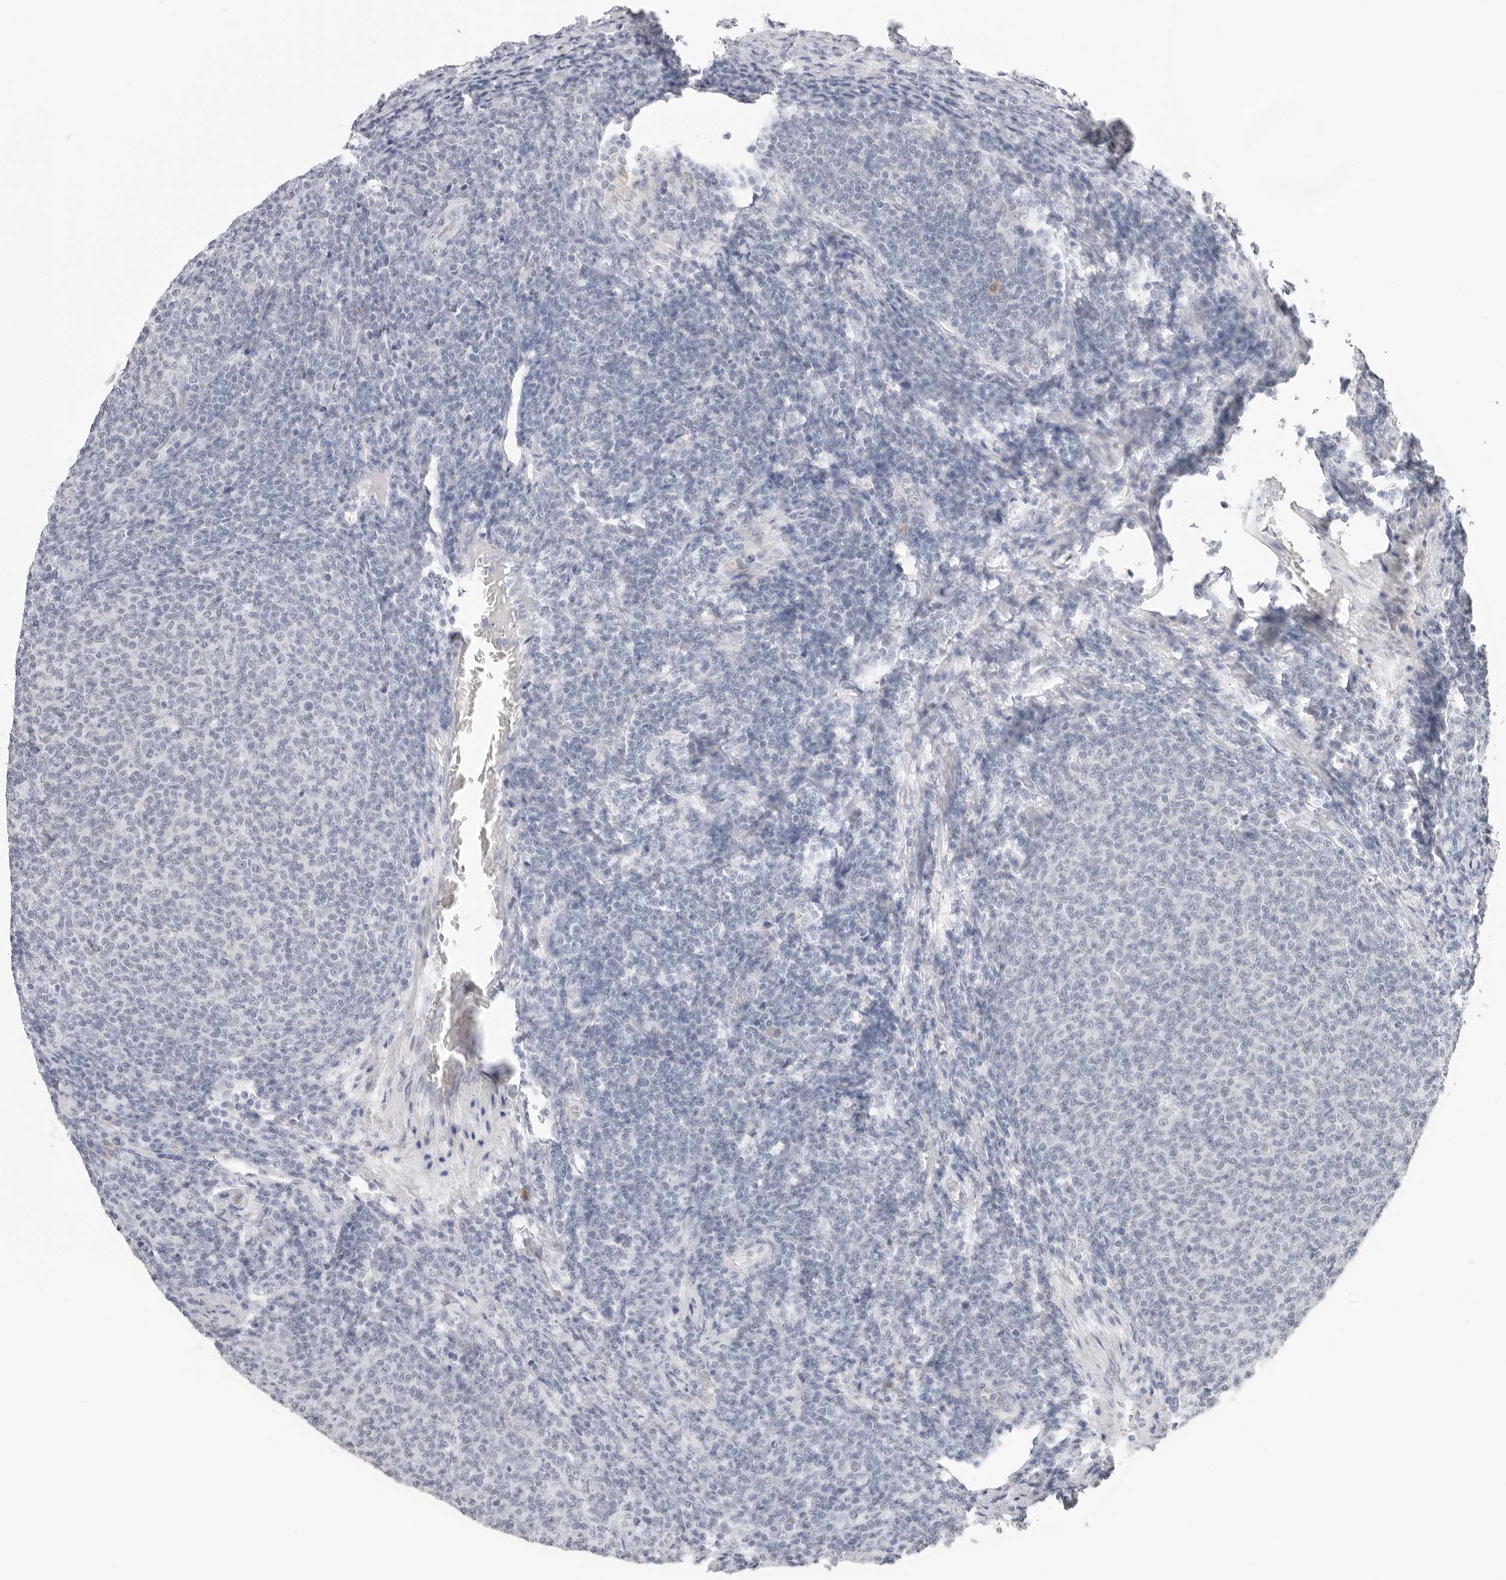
{"staining": {"intensity": "negative", "quantity": "none", "location": "none"}, "tissue": "lymphoma", "cell_type": "Tumor cells", "image_type": "cancer", "snomed": [{"axis": "morphology", "description": "Malignant lymphoma, non-Hodgkin's type, Low grade"}, {"axis": "topography", "description": "Lymph node"}], "caption": "Immunohistochemical staining of lymphoma shows no significant staining in tumor cells. The staining was performed using DAB to visualize the protein expression in brown, while the nuclei were stained in blue with hematoxylin (Magnification: 20x).", "gene": "EDN2", "patient": {"sex": "male", "age": 66}}